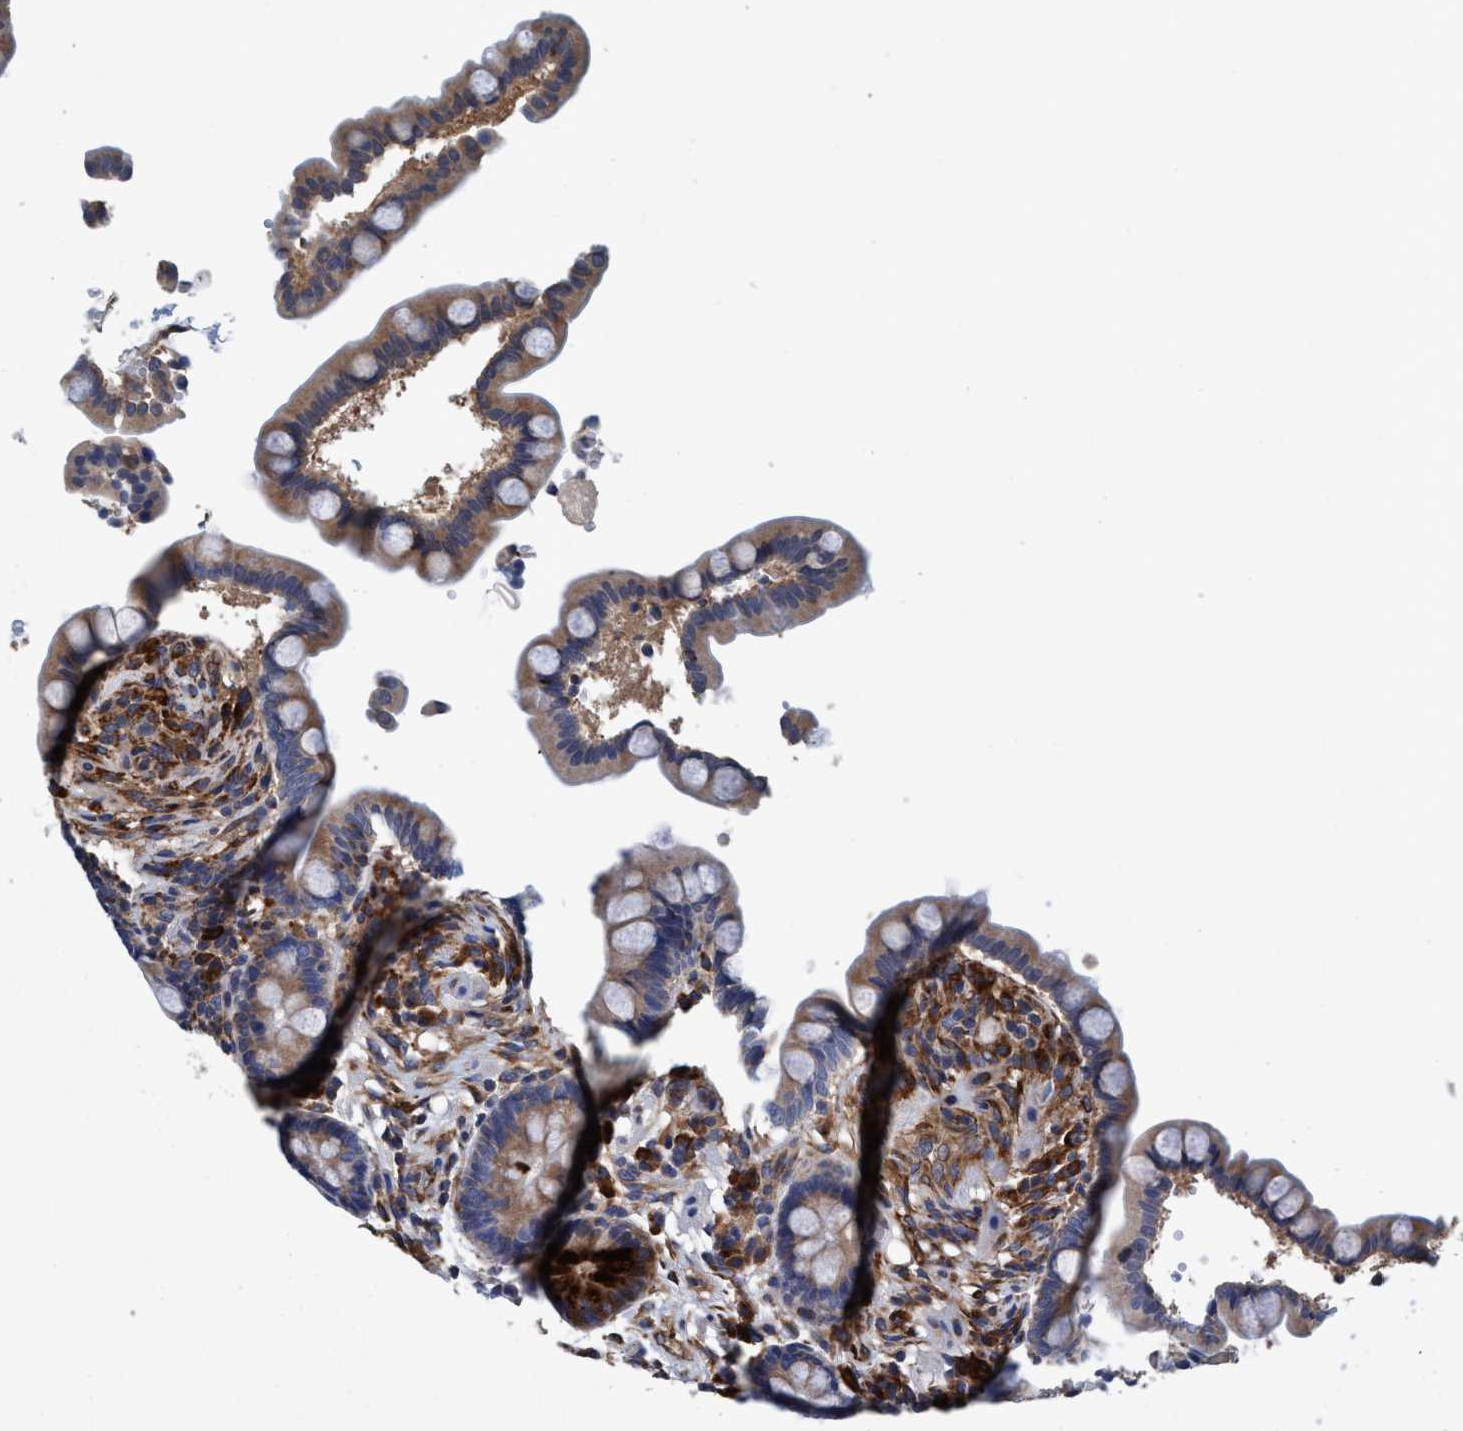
{"staining": {"intensity": "moderate", "quantity": ">75%", "location": "cytoplasmic/membranous"}, "tissue": "colon", "cell_type": "Endothelial cells", "image_type": "normal", "snomed": [{"axis": "morphology", "description": "Normal tissue, NOS"}, {"axis": "topography", "description": "Colon"}], "caption": "Immunohistochemistry (IHC) (DAB (3,3'-diaminobenzidine)) staining of normal human colon reveals moderate cytoplasmic/membranous protein positivity in about >75% of endothelial cells.", "gene": "ENDOG", "patient": {"sex": "male", "age": 73}}